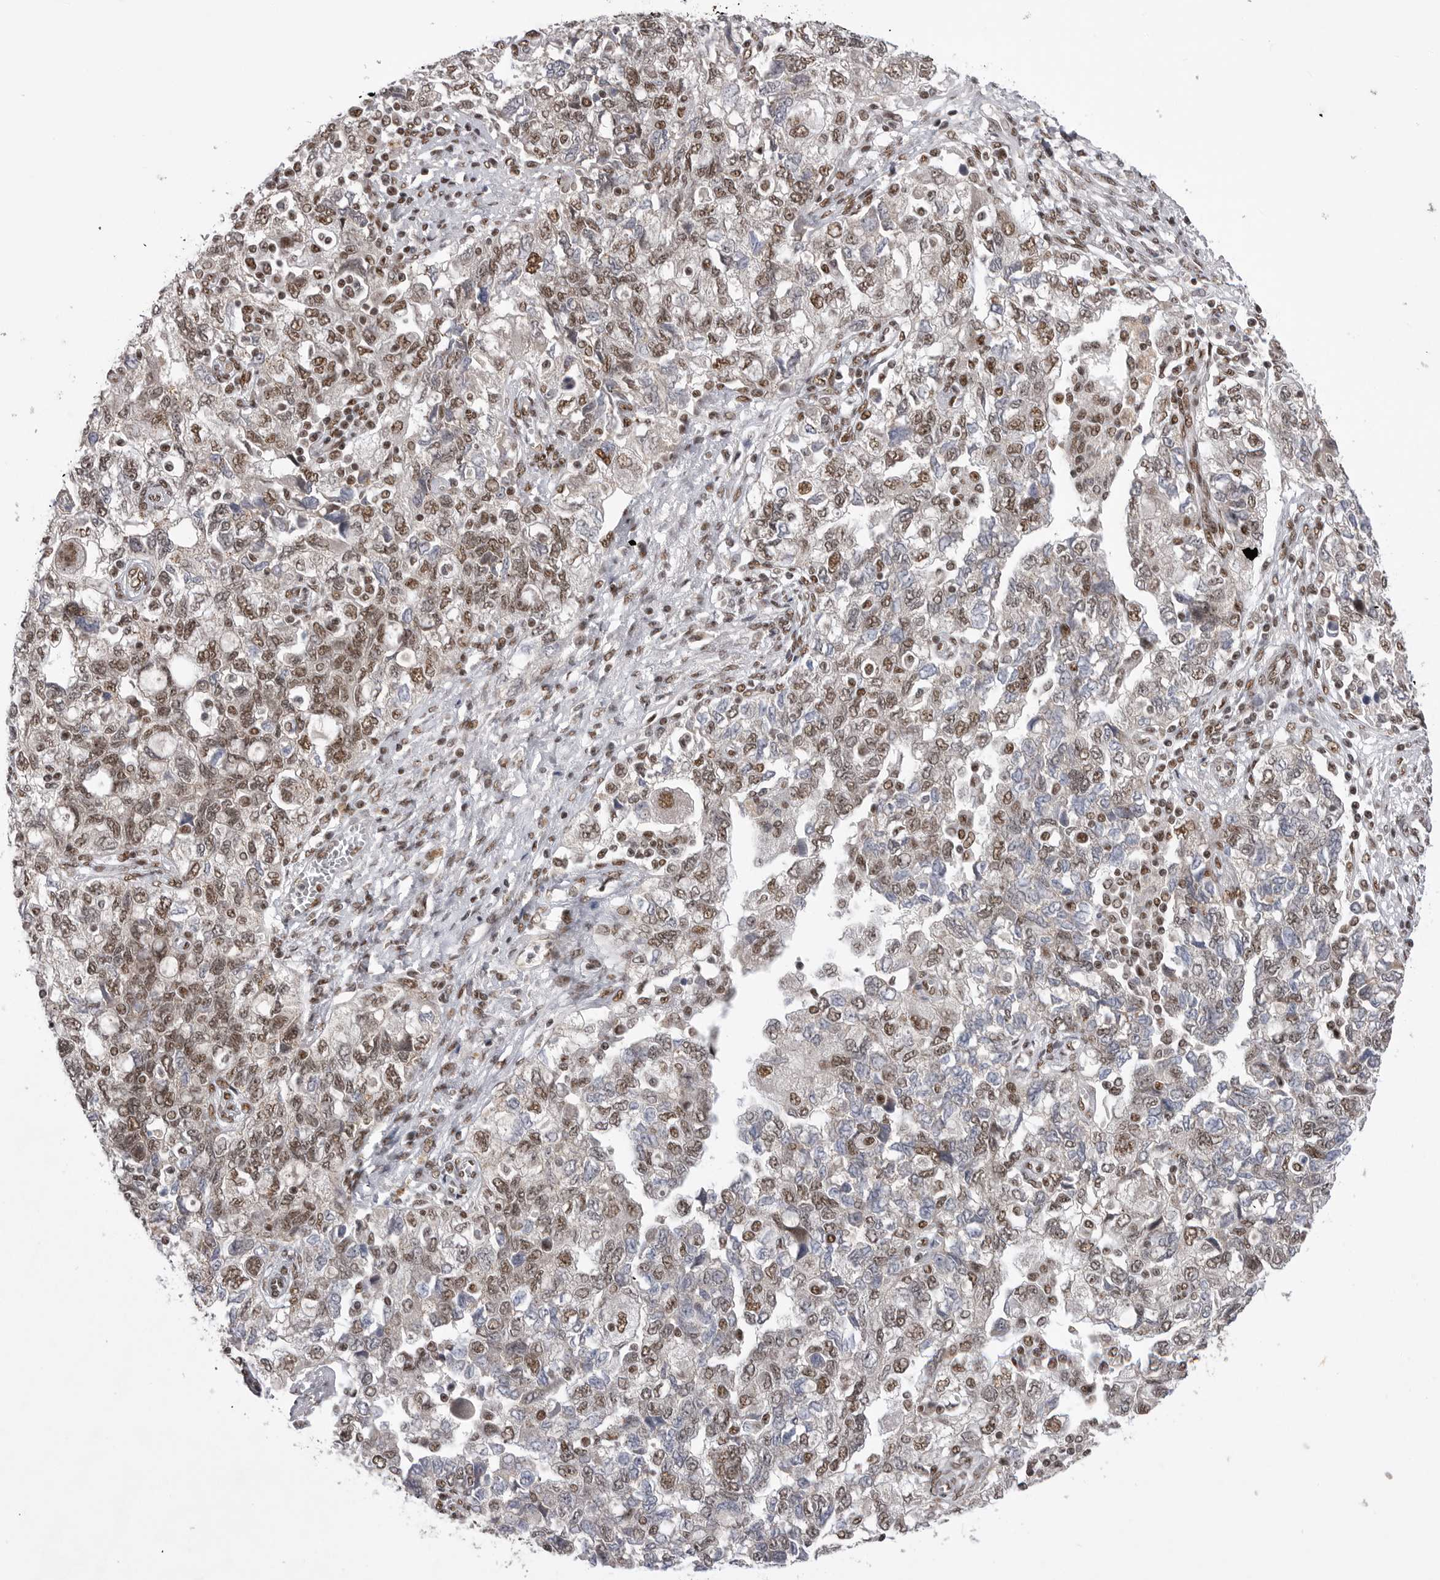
{"staining": {"intensity": "moderate", "quantity": ">75%", "location": "nuclear"}, "tissue": "ovarian cancer", "cell_type": "Tumor cells", "image_type": "cancer", "snomed": [{"axis": "morphology", "description": "Carcinoma, NOS"}, {"axis": "morphology", "description": "Cystadenocarcinoma, serous, NOS"}, {"axis": "topography", "description": "Ovary"}], "caption": "A photomicrograph of ovarian cancer stained for a protein exhibits moderate nuclear brown staining in tumor cells.", "gene": "PPP1R8", "patient": {"sex": "female", "age": 69}}